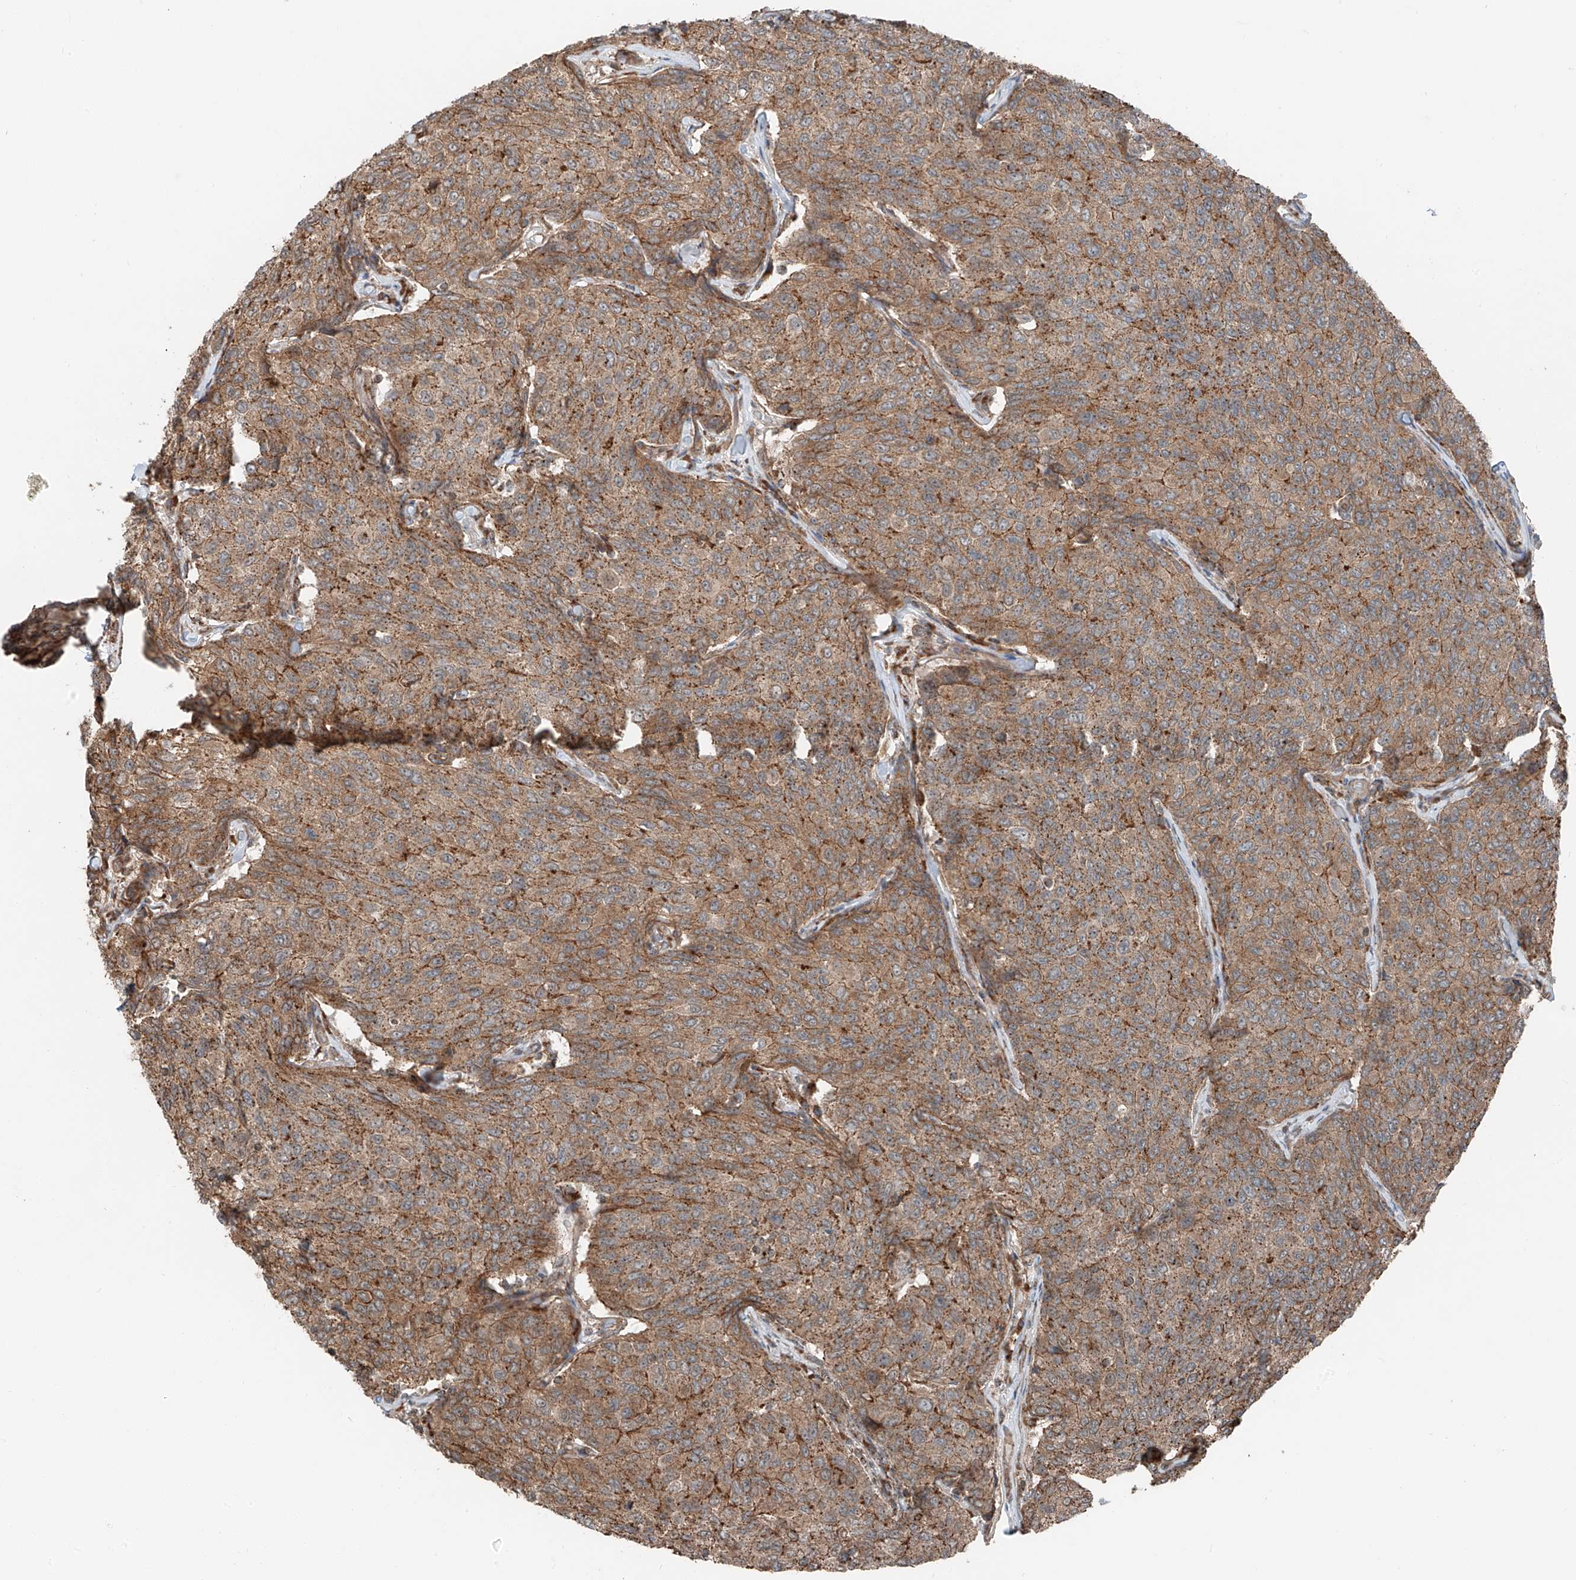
{"staining": {"intensity": "moderate", "quantity": ">75%", "location": "cytoplasmic/membranous"}, "tissue": "breast cancer", "cell_type": "Tumor cells", "image_type": "cancer", "snomed": [{"axis": "morphology", "description": "Duct carcinoma"}, {"axis": "topography", "description": "Breast"}], "caption": "A photomicrograph of breast cancer stained for a protein exhibits moderate cytoplasmic/membranous brown staining in tumor cells. The protein of interest is shown in brown color, while the nuclei are stained blue.", "gene": "CEP162", "patient": {"sex": "female", "age": 55}}